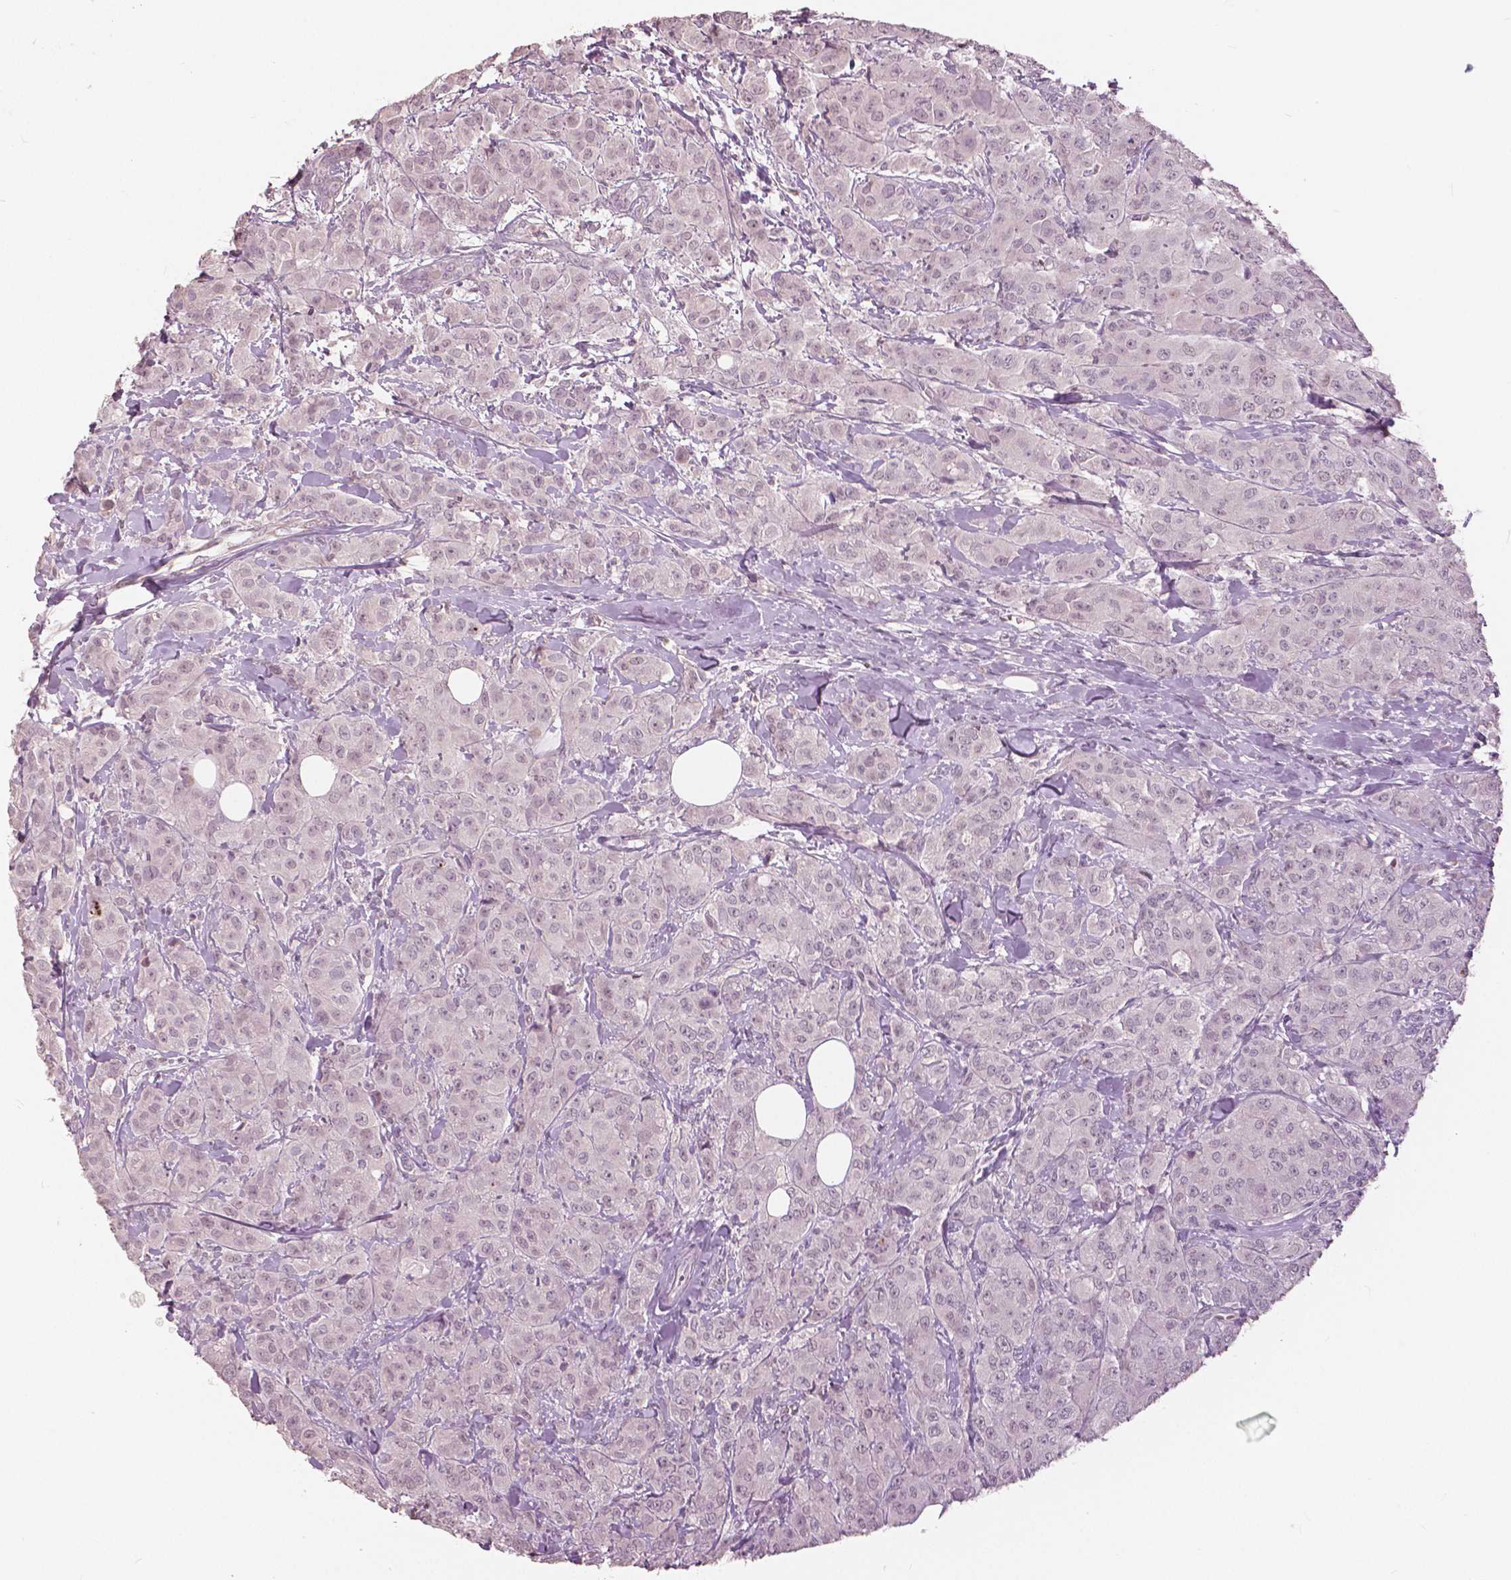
{"staining": {"intensity": "negative", "quantity": "none", "location": "none"}, "tissue": "breast cancer", "cell_type": "Tumor cells", "image_type": "cancer", "snomed": [{"axis": "morphology", "description": "Normal tissue, NOS"}, {"axis": "morphology", "description": "Duct carcinoma"}, {"axis": "topography", "description": "Breast"}], "caption": "Micrograph shows no significant protein staining in tumor cells of breast cancer (invasive ductal carcinoma).", "gene": "NANOG", "patient": {"sex": "female", "age": 43}}